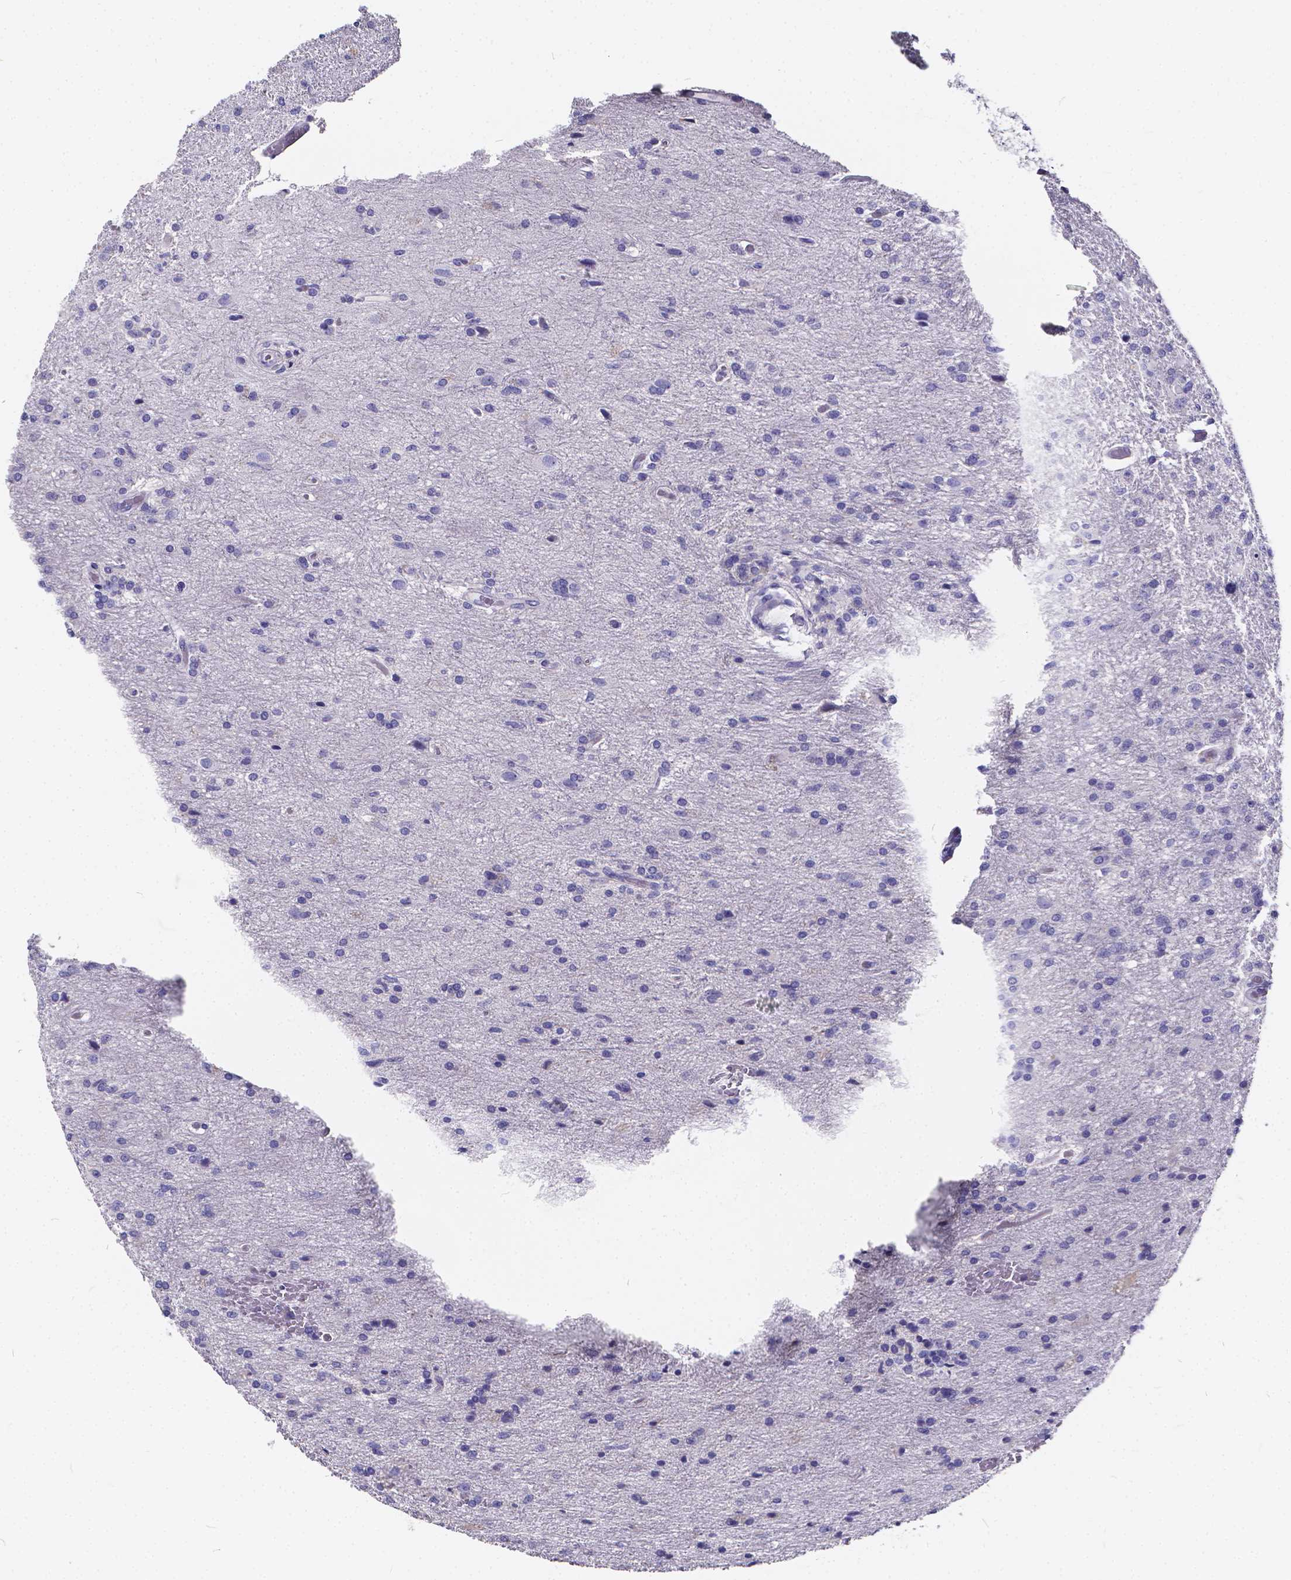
{"staining": {"intensity": "negative", "quantity": "none", "location": "none"}, "tissue": "glioma", "cell_type": "Tumor cells", "image_type": "cancer", "snomed": [{"axis": "morphology", "description": "Glioma, malignant, High grade"}, {"axis": "topography", "description": "Brain"}], "caption": "High magnification brightfield microscopy of malignant glioma (high-grade) stained with DAB (brown) and counterstained with hematoxylin (blue): tumor cells show no significant positivity.", "gene": "SPEF2", "patient": {"sex": "male", "age": 68}}